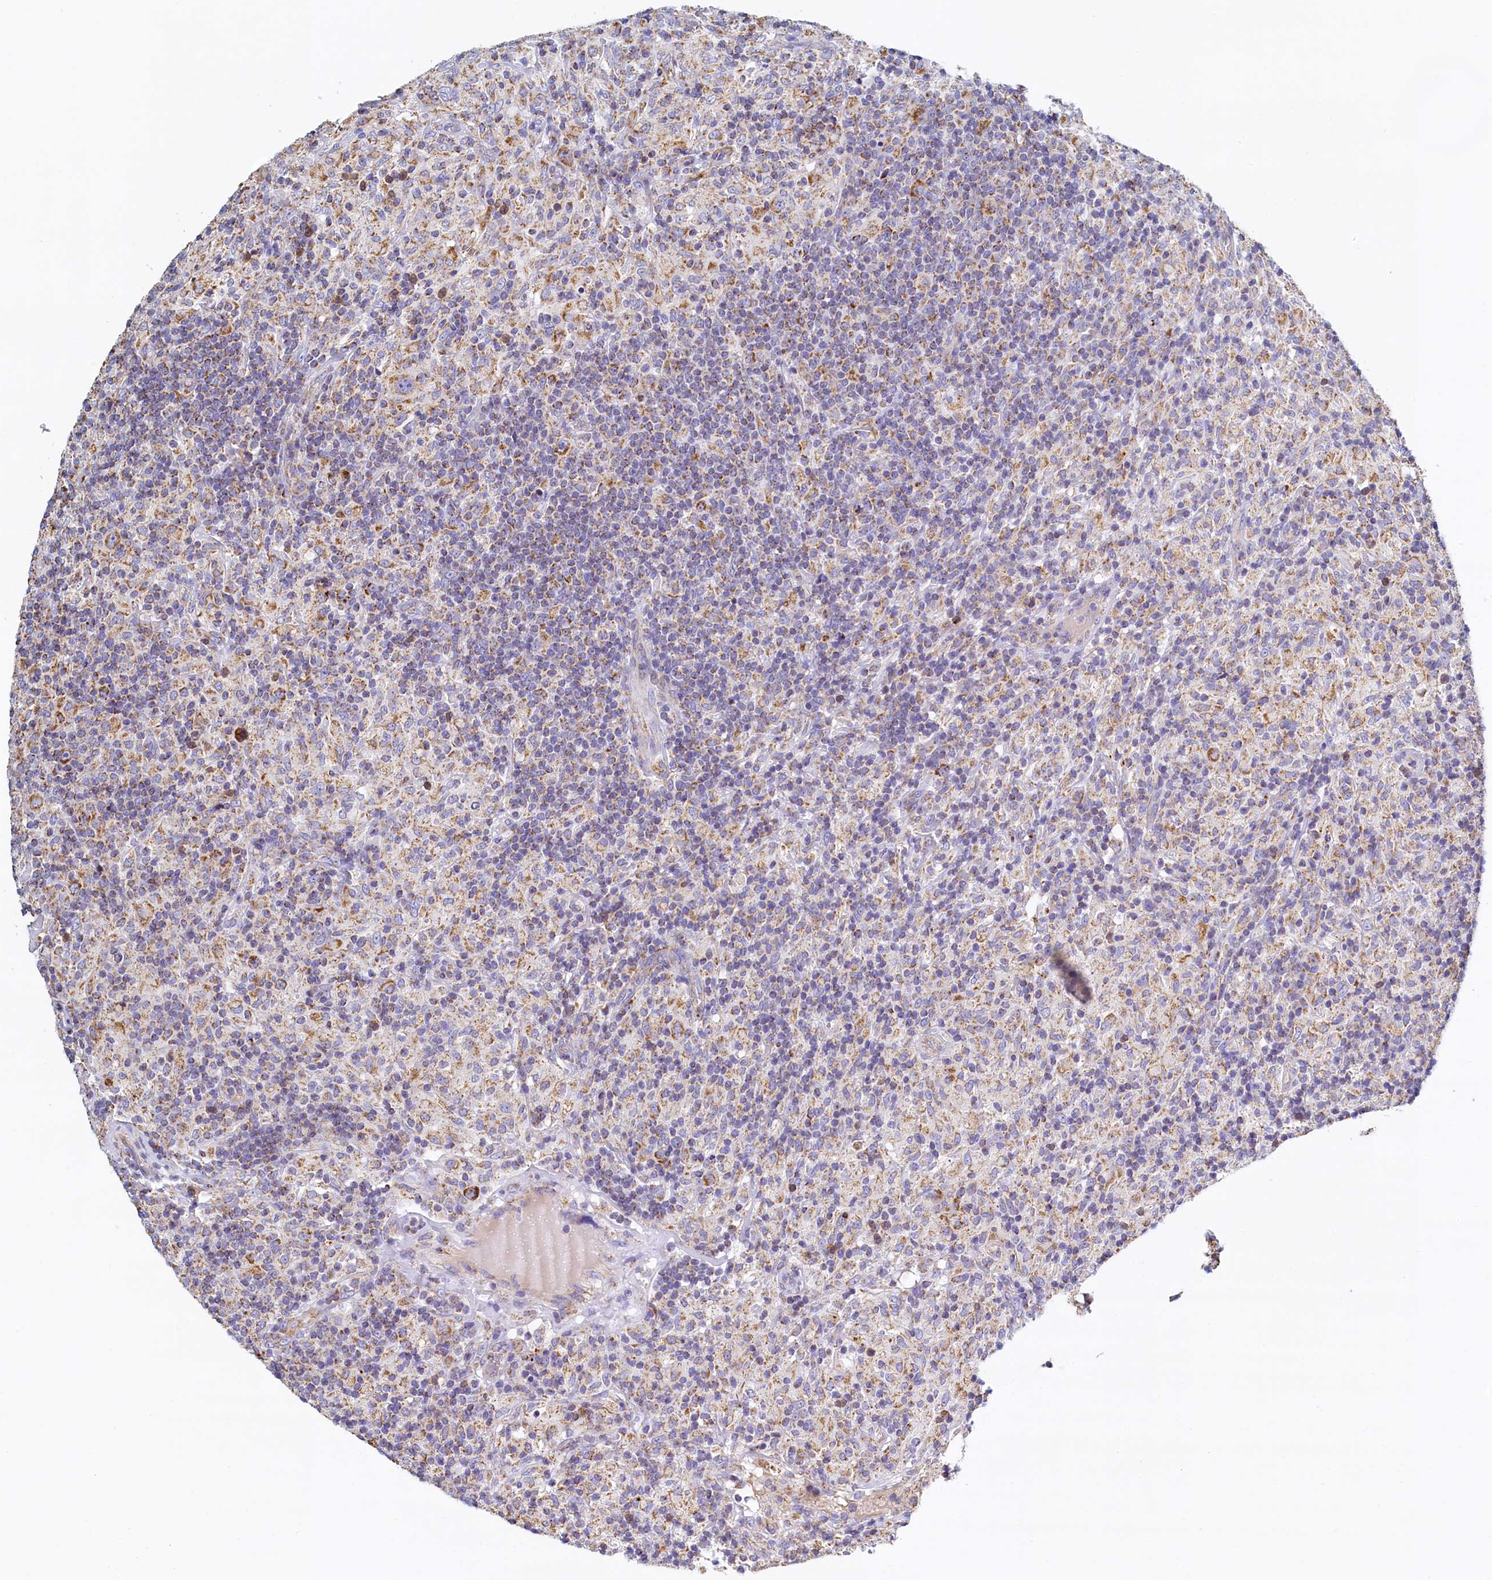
{"staining": {"intensity": "moderate", "quantity": ">75%", "location": "cytoplasmic/membranous"}, "tissue": "lymphoma", "cell_type": "Tumor cells", "image_type": "cancer", "snomed": [{"axis": "morphology", "description": "Hodgkin's disease, NOS"}, {"axis": "topography", "description": "Lymph node"}], "caption": "There is medium levels of moderate cytoplasmic/membranous staining in tumor cells of lymphoma, as demonstrated by immunohistochemical staining (brown color).", "gene": "POC1A", "patient": {"sex": "male", "age": 70}}